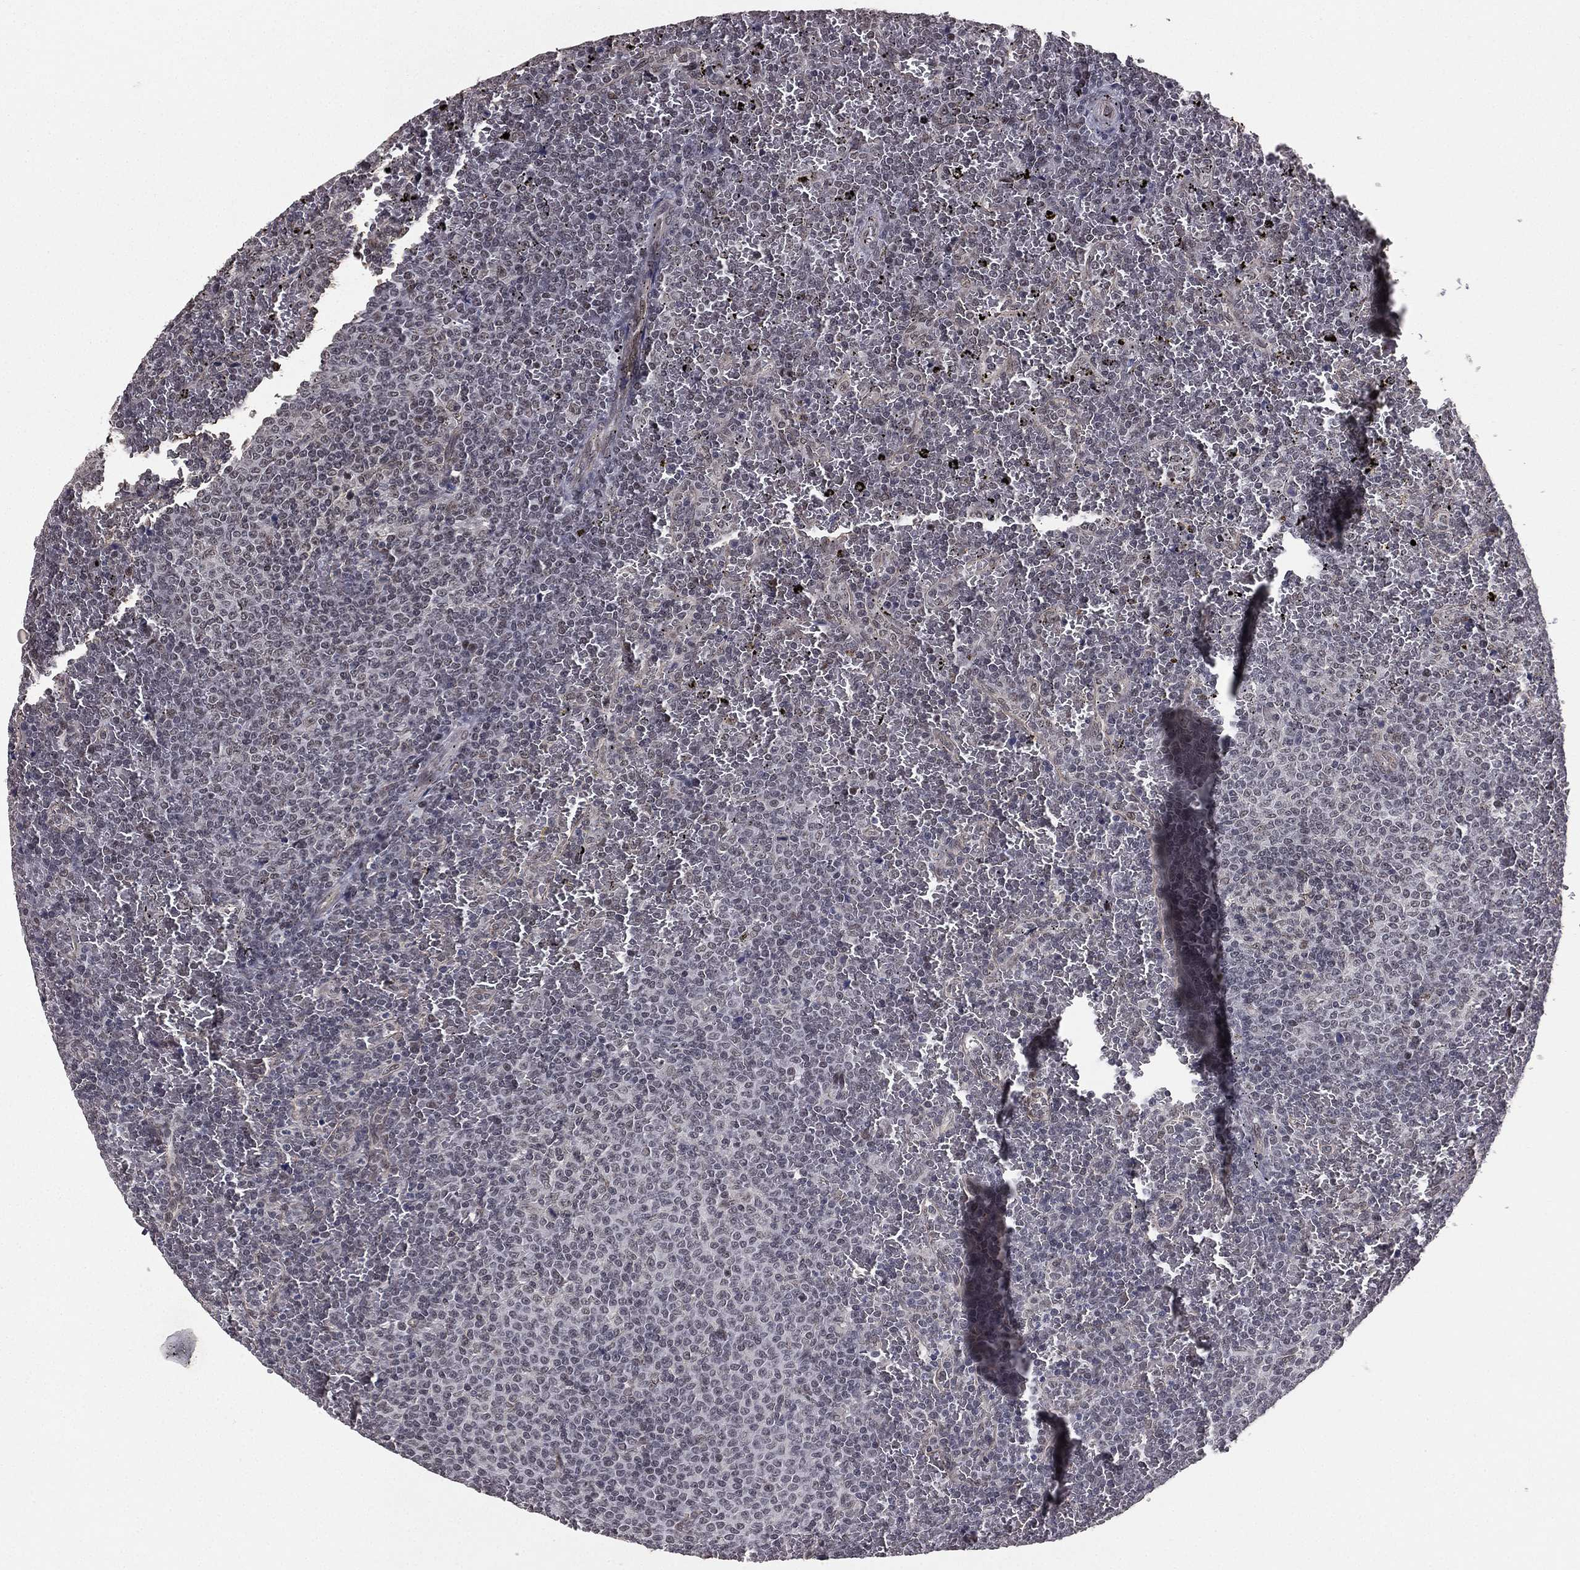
{"staining": {"intensity": "negative", "quantity": "none", "location": "none"}, "tissue": "lymphoma", "cell_type": "Tumor cells", "image_type": "cancer", "snomed": [{"axis": "morphology", "description": "Malignant lymphoma, non-Hodgkin's type, Low grade"}, {"axis": "topography", "description": "Spleen"}], "caption": "Immunohistochemical staining of low-grade malignant lymphoma, non-Hodgkin's type reveals no significant staining in tumor cells. (DAB immunohistochemistry (IHC) visualized using brightfield microscopy, high magnification).", "gene": "RARB", "patient": {"sex": "female", "age": 77}}